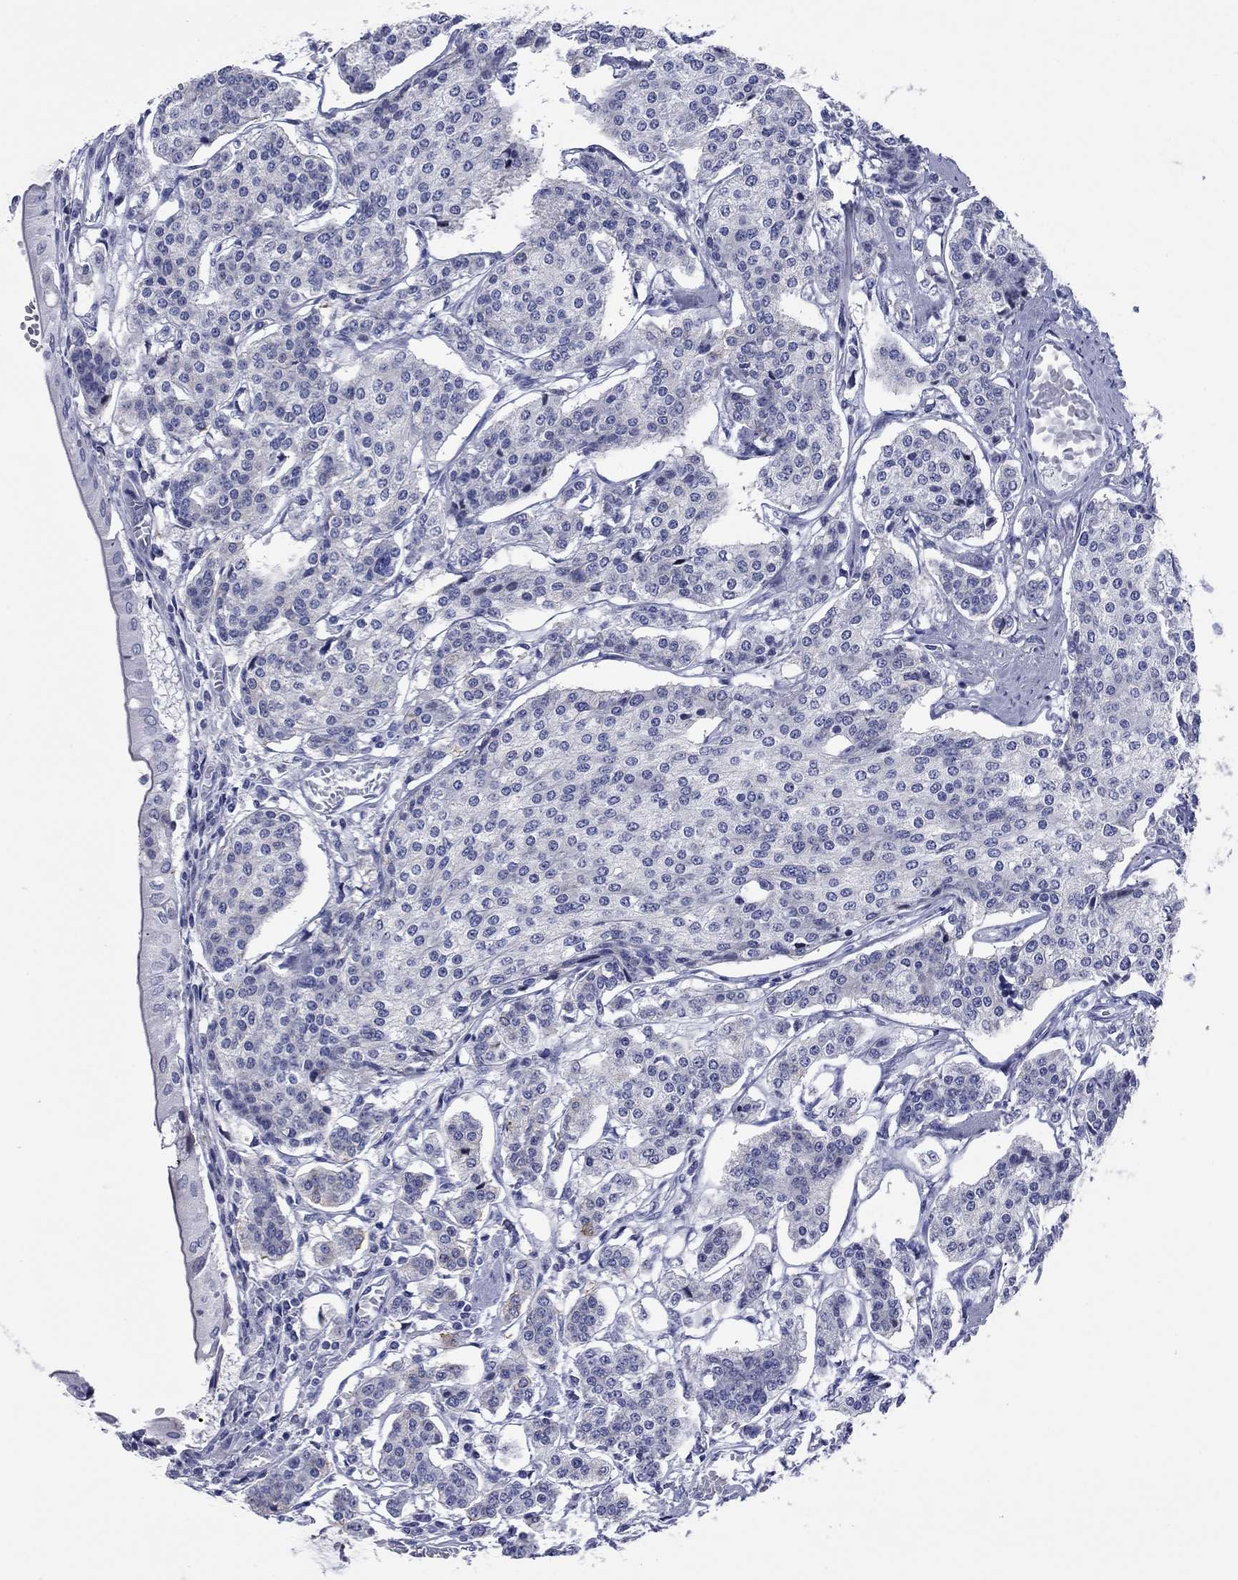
{"staining": {"intensity": "negative", "quantity": "none", "location": "none"}, "tissue": "carcinoid", "cell_type": "Tumor cells", "image_type": "cancer", "snomed": [{"axis": "morphology", "description": "Carcinoid, malignant, NOS"}, {"axis": "topography", "description": "Small intestine"}], "caption": "Carcinoid stained for a protein using immunohistochemistry shows no staining tumor cells.", "gene": "CCNA1", "patient": {"sex": "female", "age": 65}}